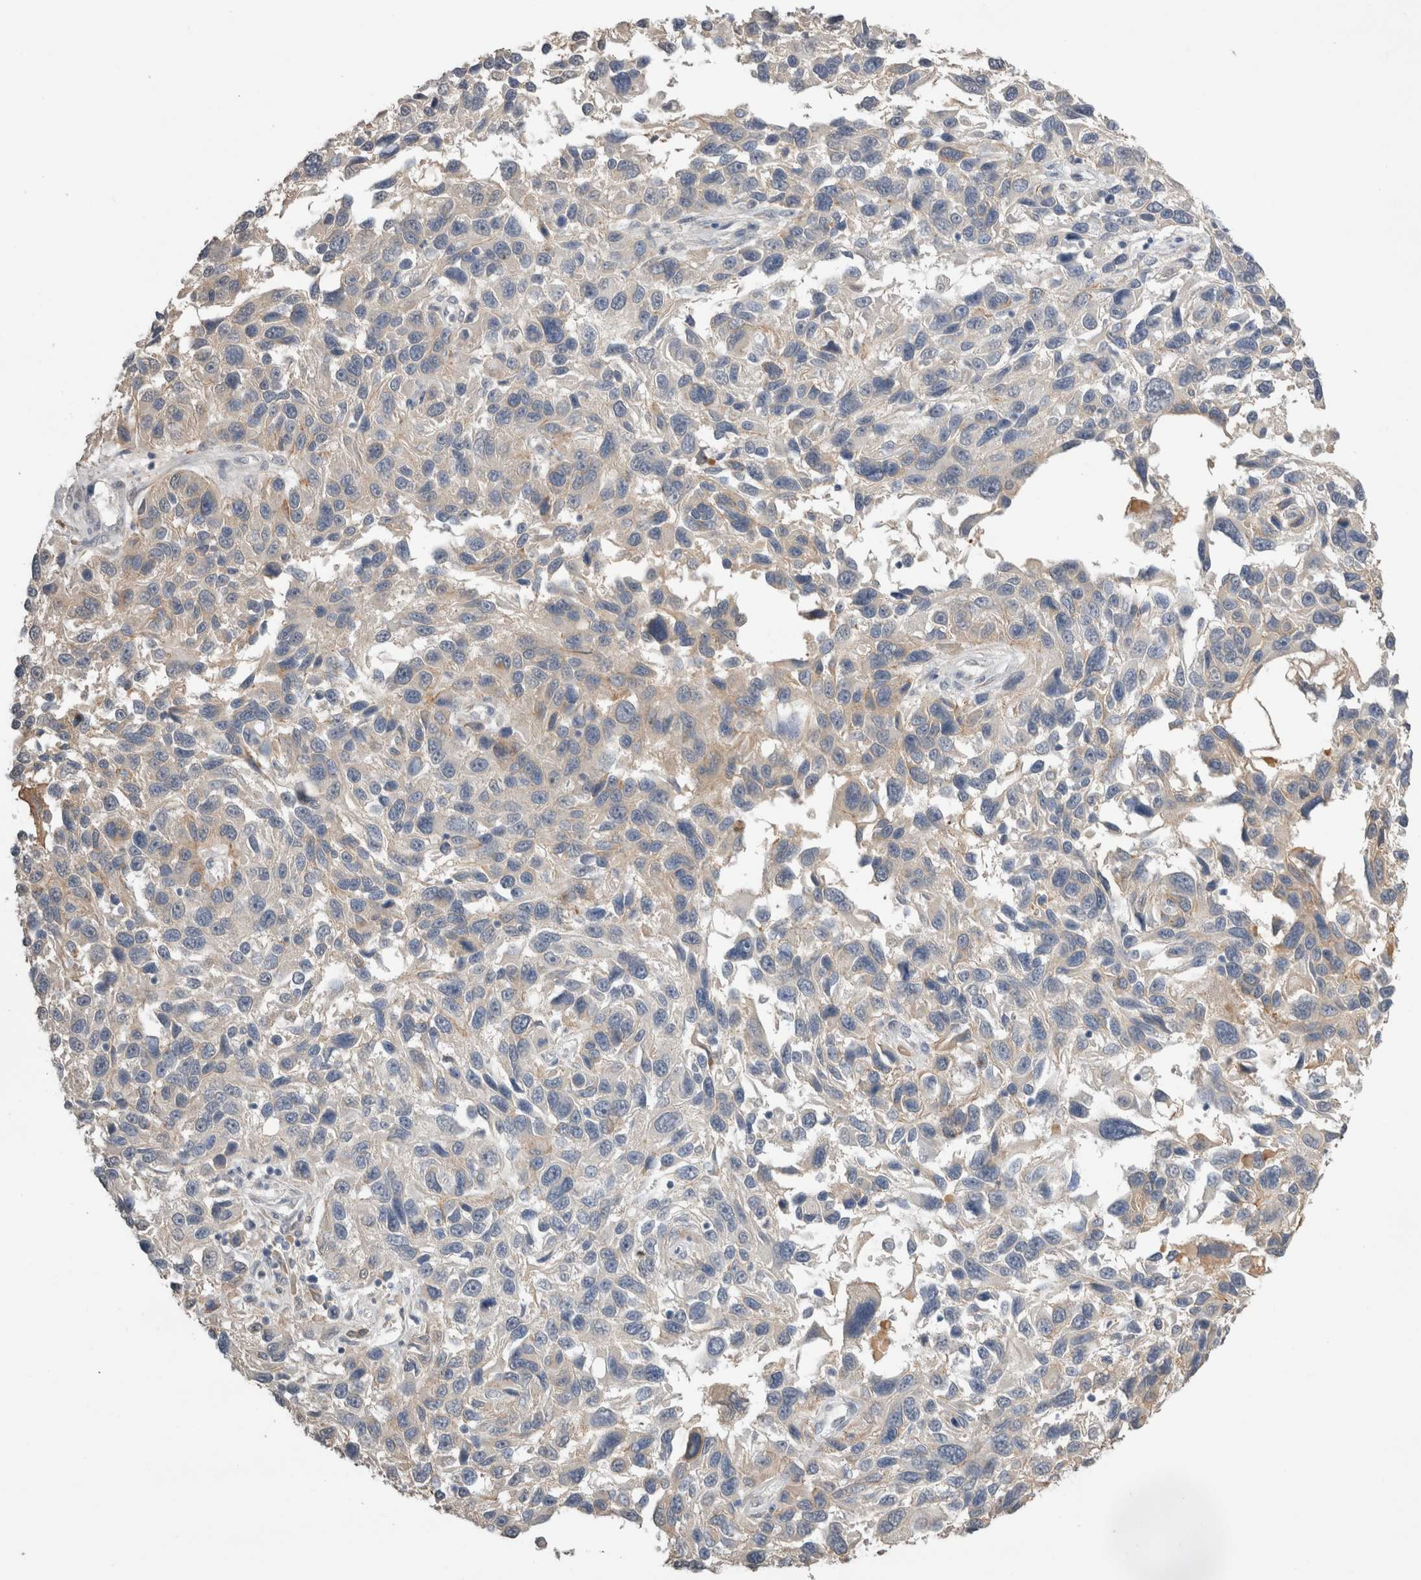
{"staining": {"intensity": "negative", "quantity": "none", "location": "none"}, "tissue": "melanoma", "cell_type": "Tumor cells", "image_type": "cancer", "snomed": [{"axis": "morphology", "description": "Malignant melanoma, NOS"}, {"axis": "topography", "description": "Skin"}], "caption": "Tumor cells show no significant protein staining in malignant melanoma.", "gene": "NAALADL2", "patient": {"sex": "male", "age": 53}}